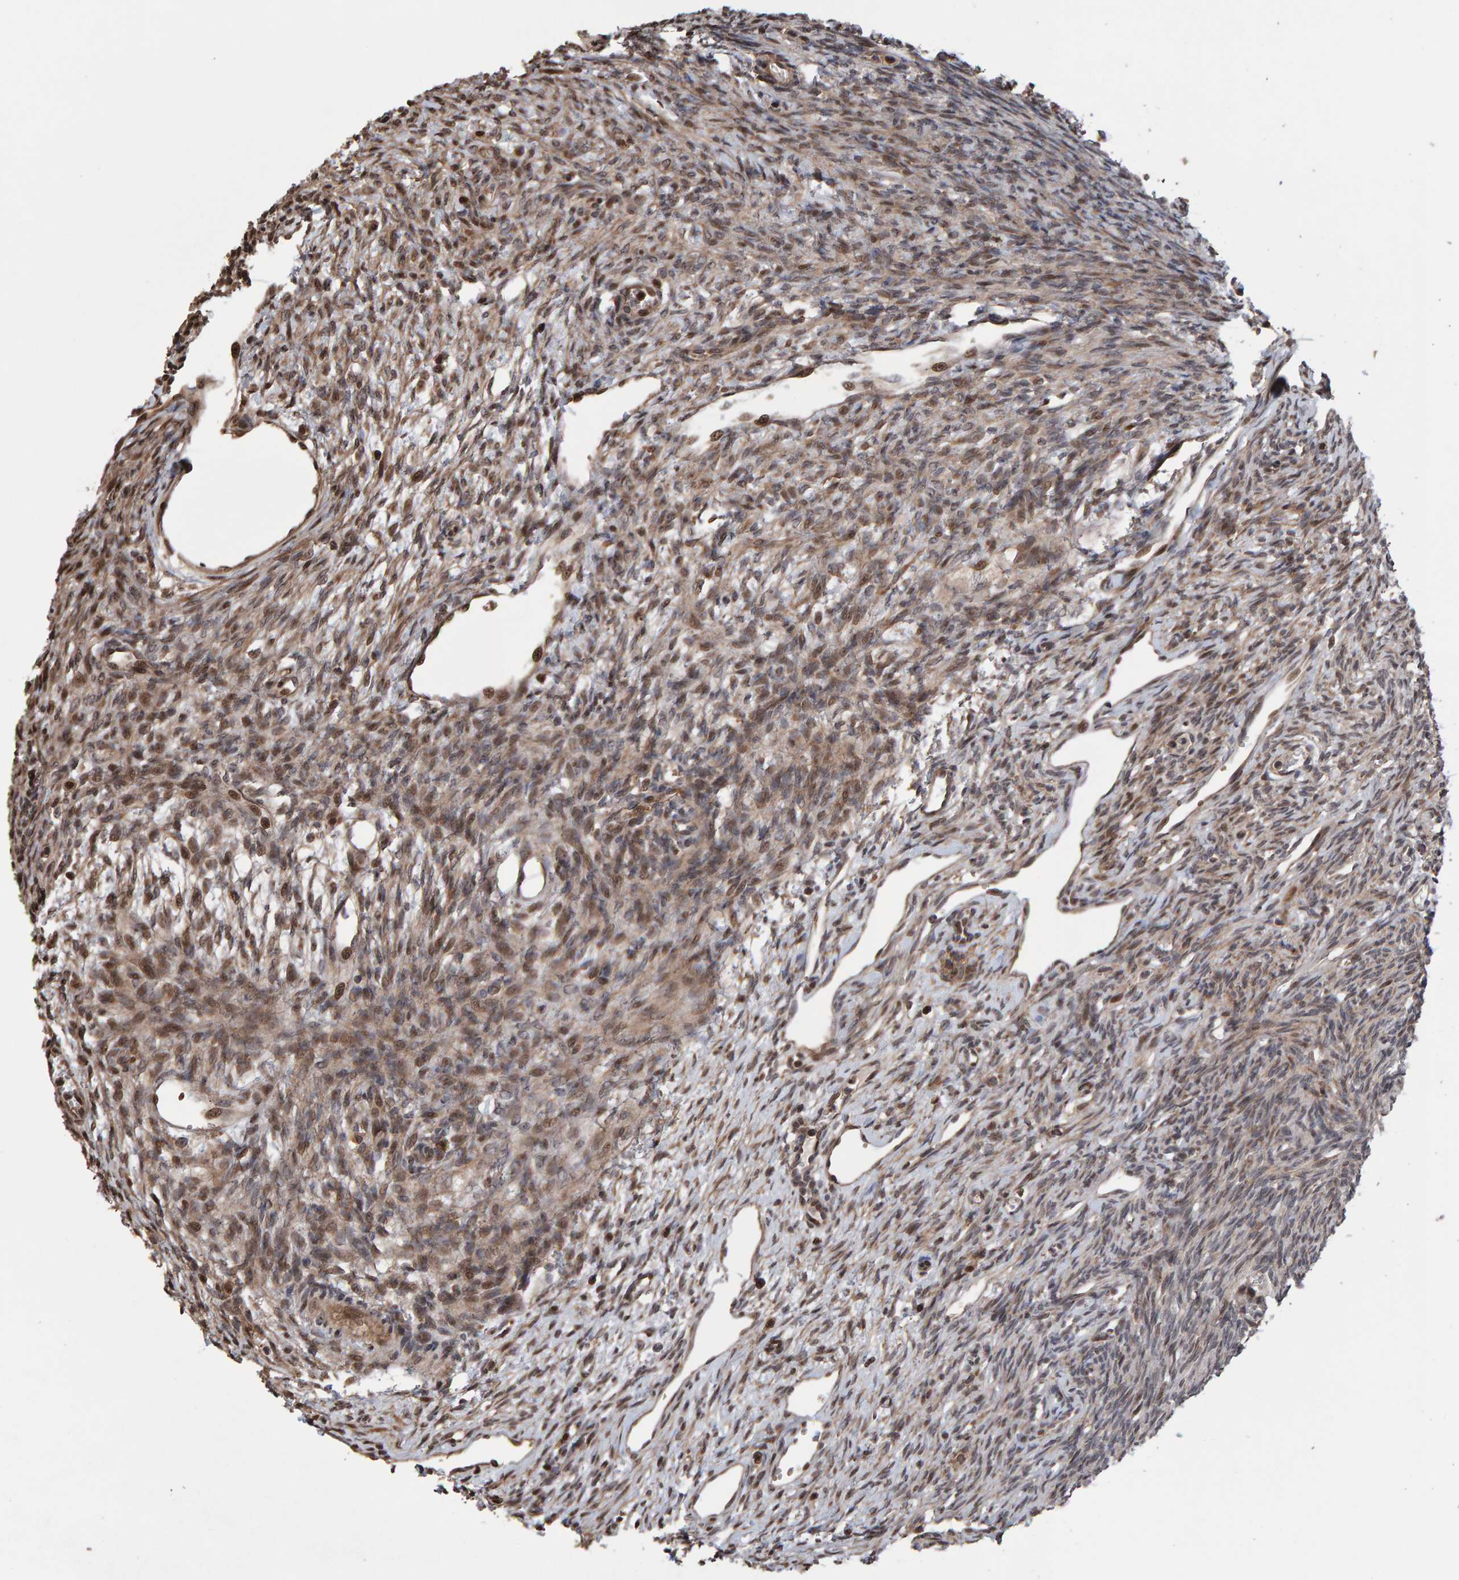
{"staining": {"intensity": "weak", "quantity": "25%-75%", "location": "cytoplasmic/membranous"}, "tissue": "ovary", "cell_type": "Ovarian stroma cells", "image_type": "normal", "snomed": [{"axis": "morphology", "description": "Normal tissue, NOS"}, {"axis": "topography", "description": "Ovary"}], "caption": "An immunohistochemistry micrograph of unremarkable tissue is shown. Protein staining in brown shows weak cytoplasmic/membranous positivity in ovary within ovarian stroma cells.", "gene": "PECR", "patient": {"sex": "female", "age": 33}}